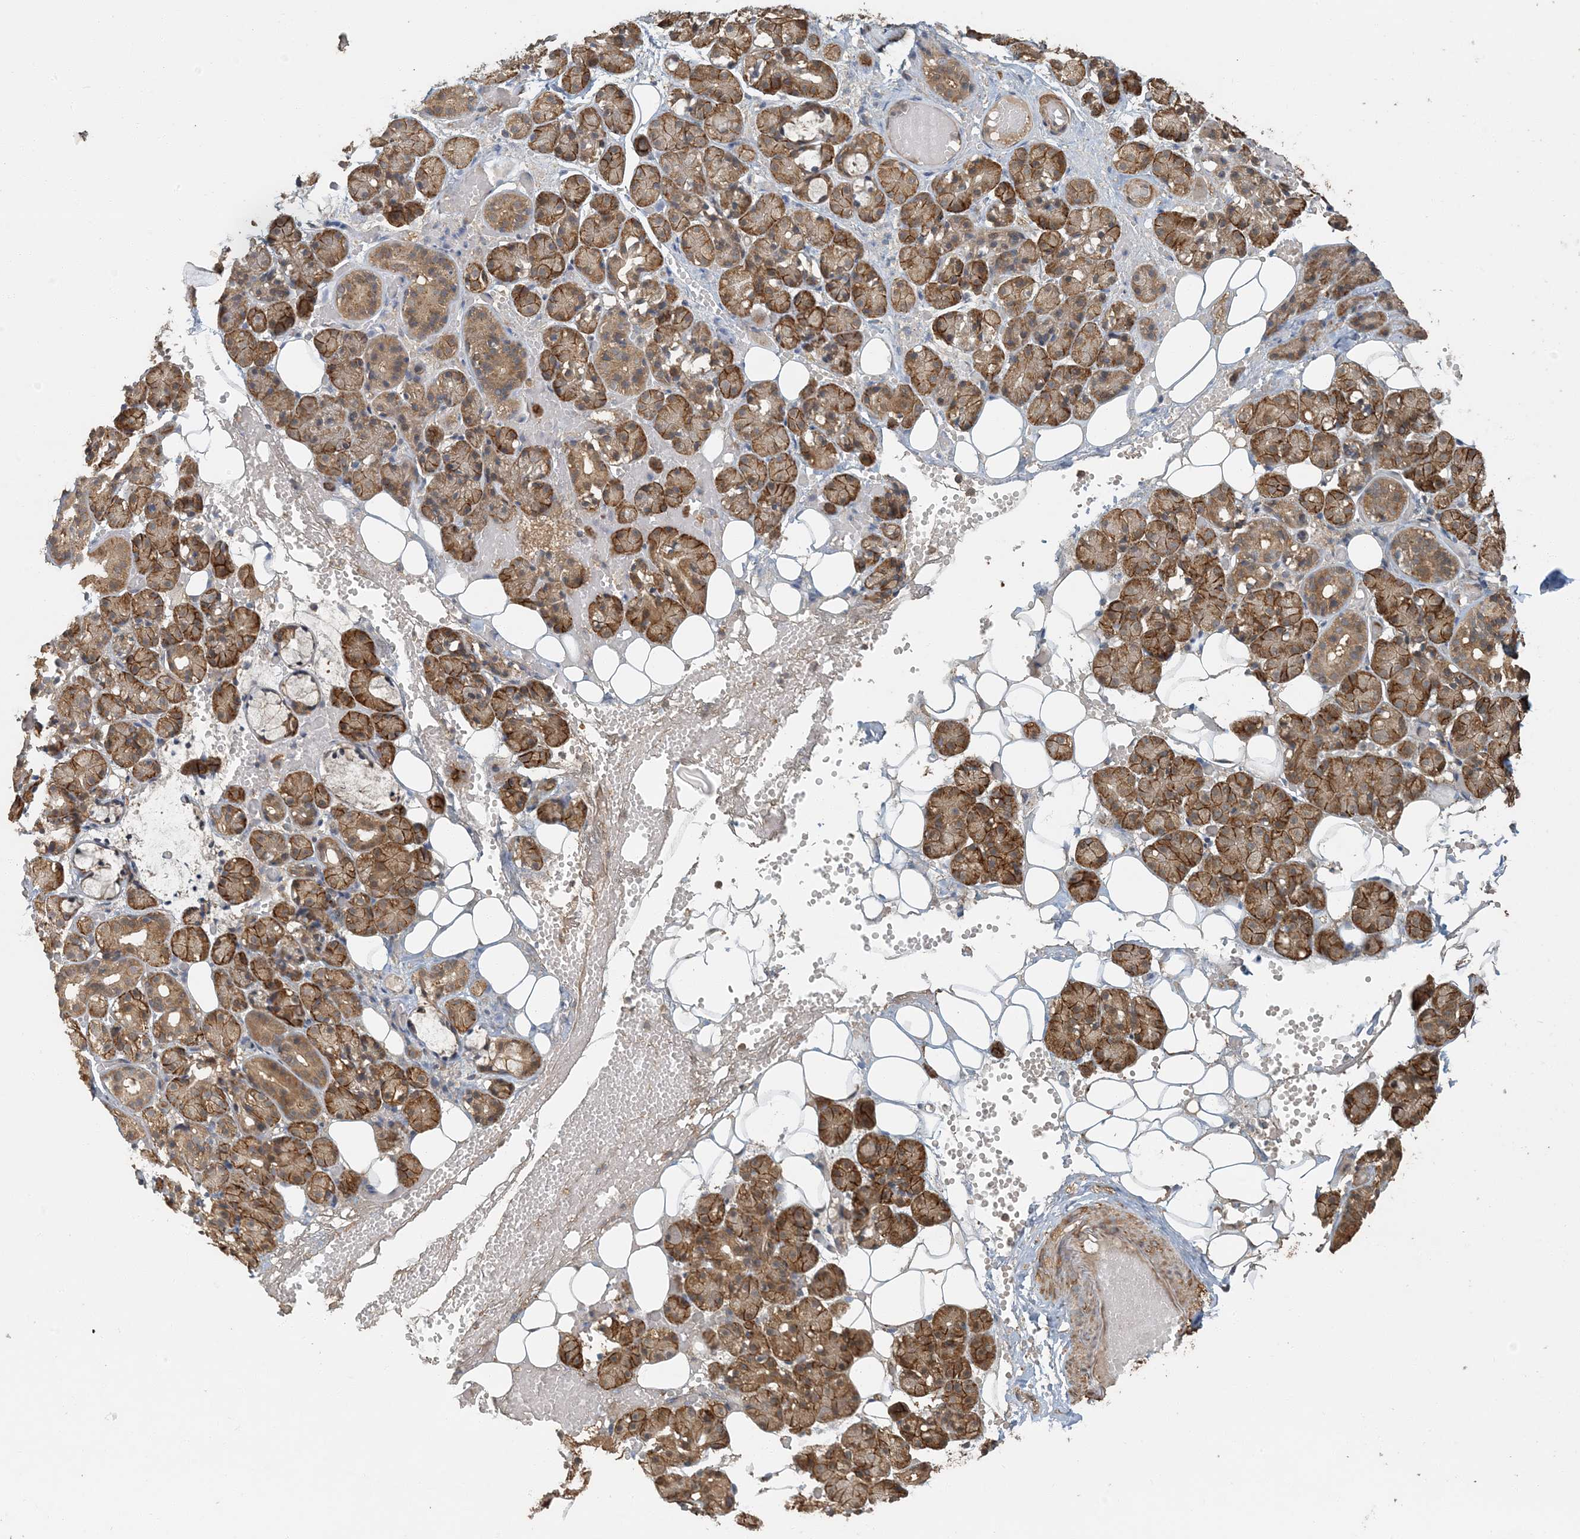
{"staining": {"intensity": "moderate", "quantity": ">75%", "location": "cytoplasmic/membranous"}, "tissue": "salivary gland", "cell_type": "Glandular cells", "image_type": "normal", "snomed": [{"axis": "morphology", "description": "Normal tissue, NOS"}, {"axis": "topography", "description": "Salivary gland"}], "caption": "Salivary gland was stained to show a protein in brown. There is medium levels of moderate cytoplasmic/membranous positivity in about >75% of glandular cells. (Stains: DAB in brown, nuclei in blue, Microscopy: brightfield microscopy at high magnification).", "gene": "AK9", "patient": {"sex": "male", "age": 63}}